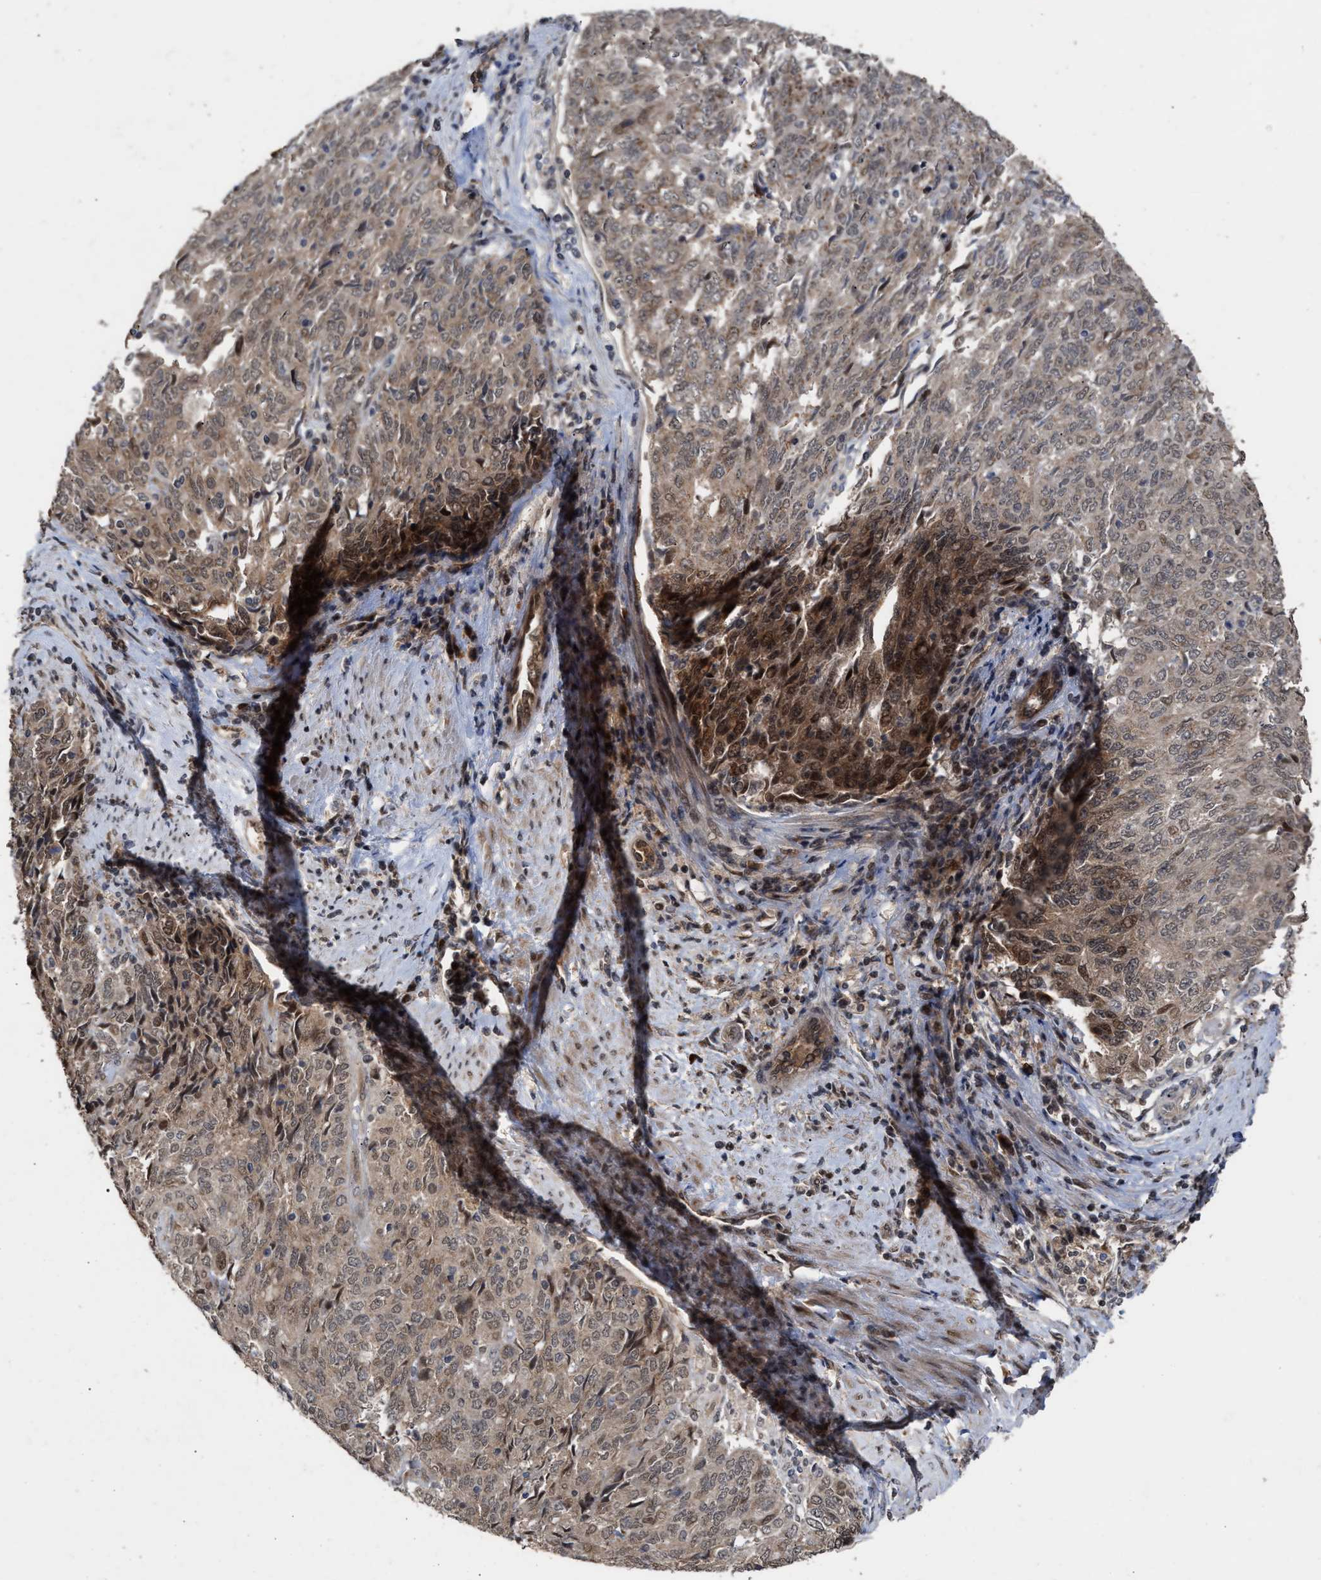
{"staining": {"intensity": "weak", "quantity": ">75%", "location": "cytoplasmic/membranous"}, "tissue": "endometrial cancer", "cell_type": "Tumor cells", "image_type": "cancer", "snomed": [{"axis": "morphology", "description": "Adenocarcinoma, NOS"}, {"axis": "topography", "description": "Endometrium"}], "caption": "Immunohistochemistry (IHC) histopathology image of human endometrial cancer stained for a protein (brown), which exhibits low levels of weak cytoplasmic/membranous staining in about >75% of tumor cells.", "gene": "MKNK2", "patient": {"sex": "female", "age": 80}}